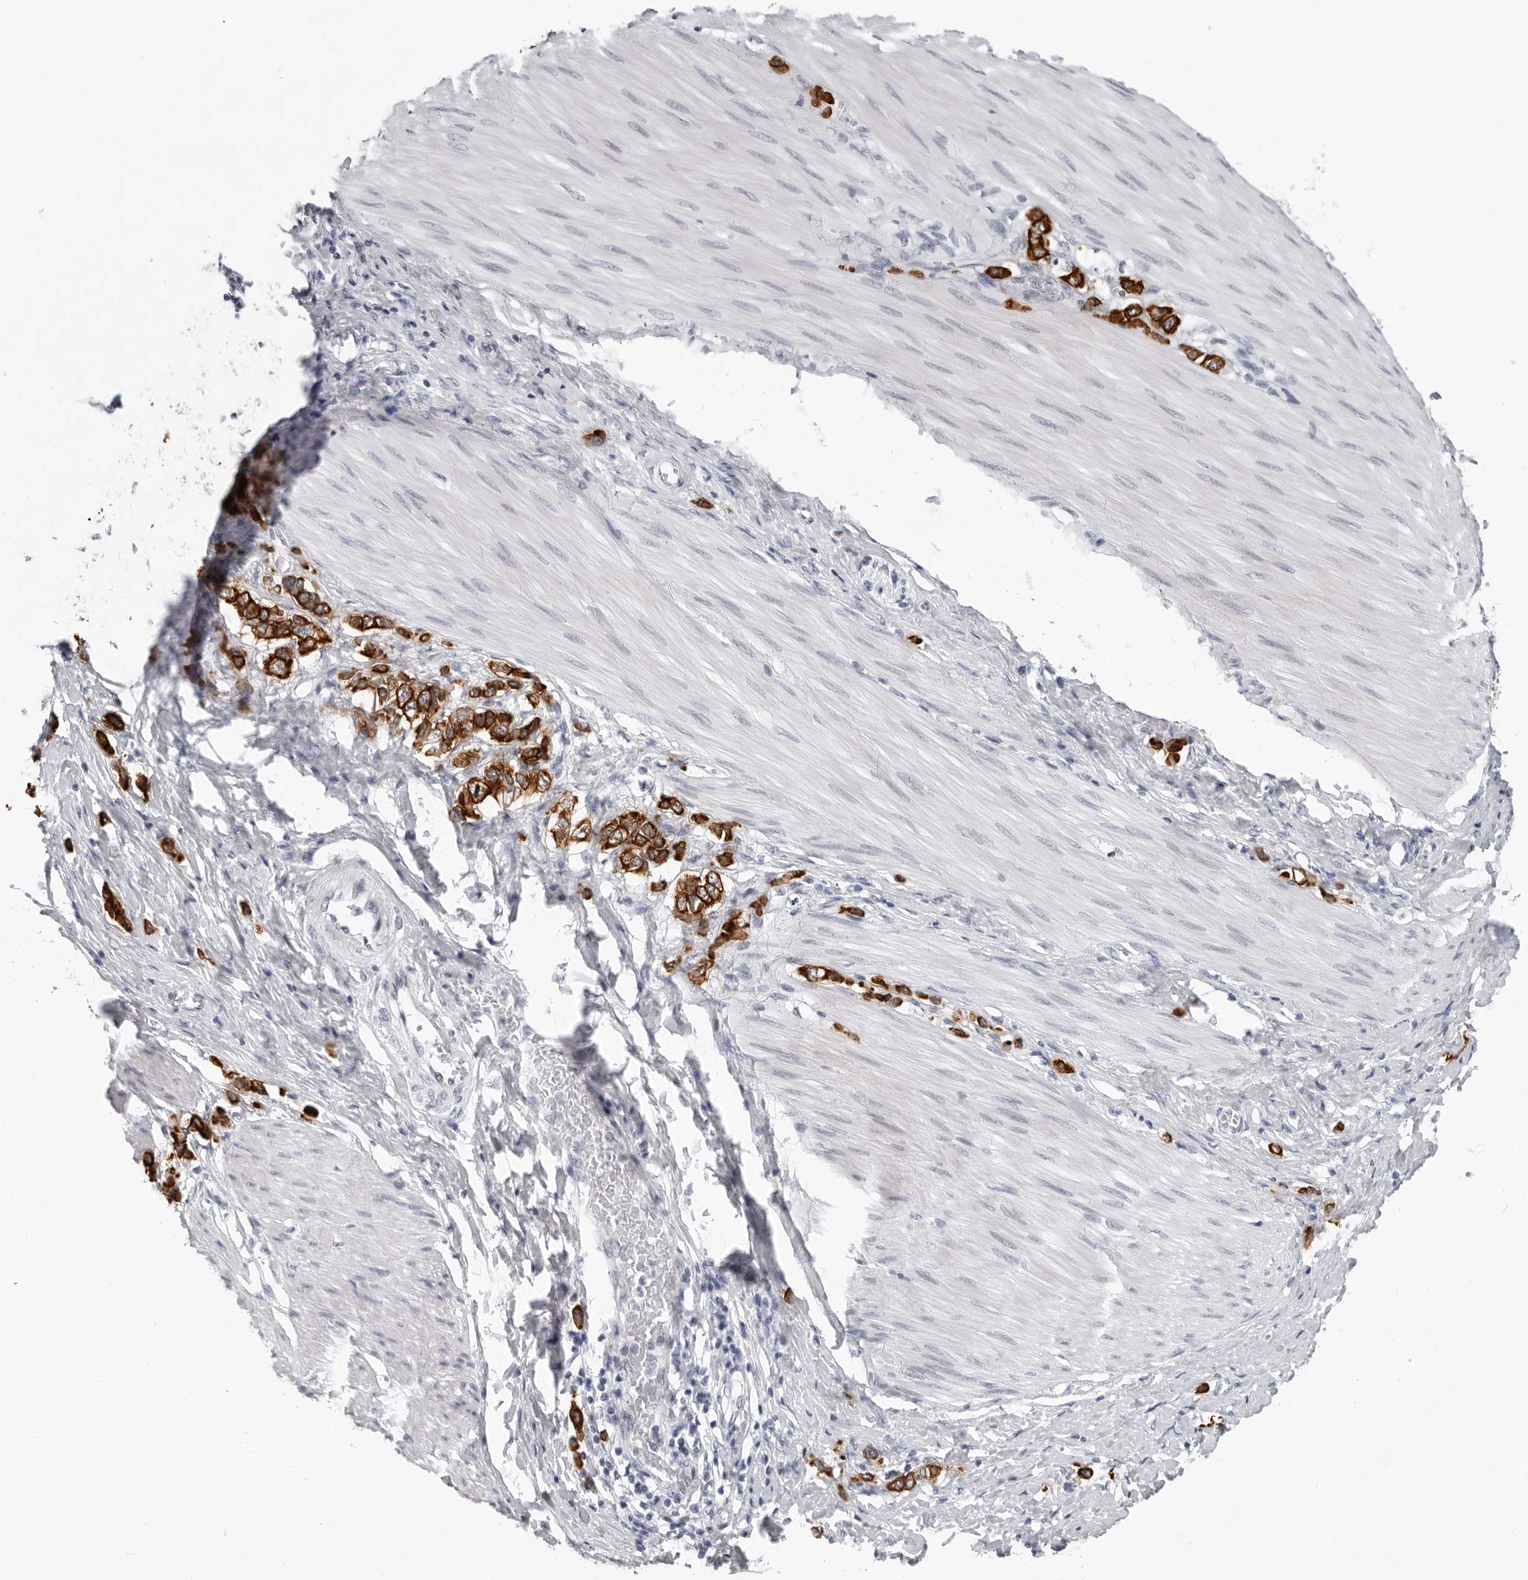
{"staining": {"intensity": "strong", "quantity": ">75%", "location": "cytoplasmic/membranous"}, "tissue": "stomach cancer", "cell_type": "Tumor cells", "image_type": "cancer", "snomed": [{"axis": "morphology", "description": "Adenocarcinoma, NOS"}, {"axis": "topography", "description": "Stomach"}], "caption": "DAB (3,3'-diaminobenzidine) immunohistochemical staining of stomach cancer shows strong cytoplasmic/membranous protein positivity in about >75% of tumor cells.", "gene": "CCDC28B", "patient": {"sex": "female", "age": 65}}